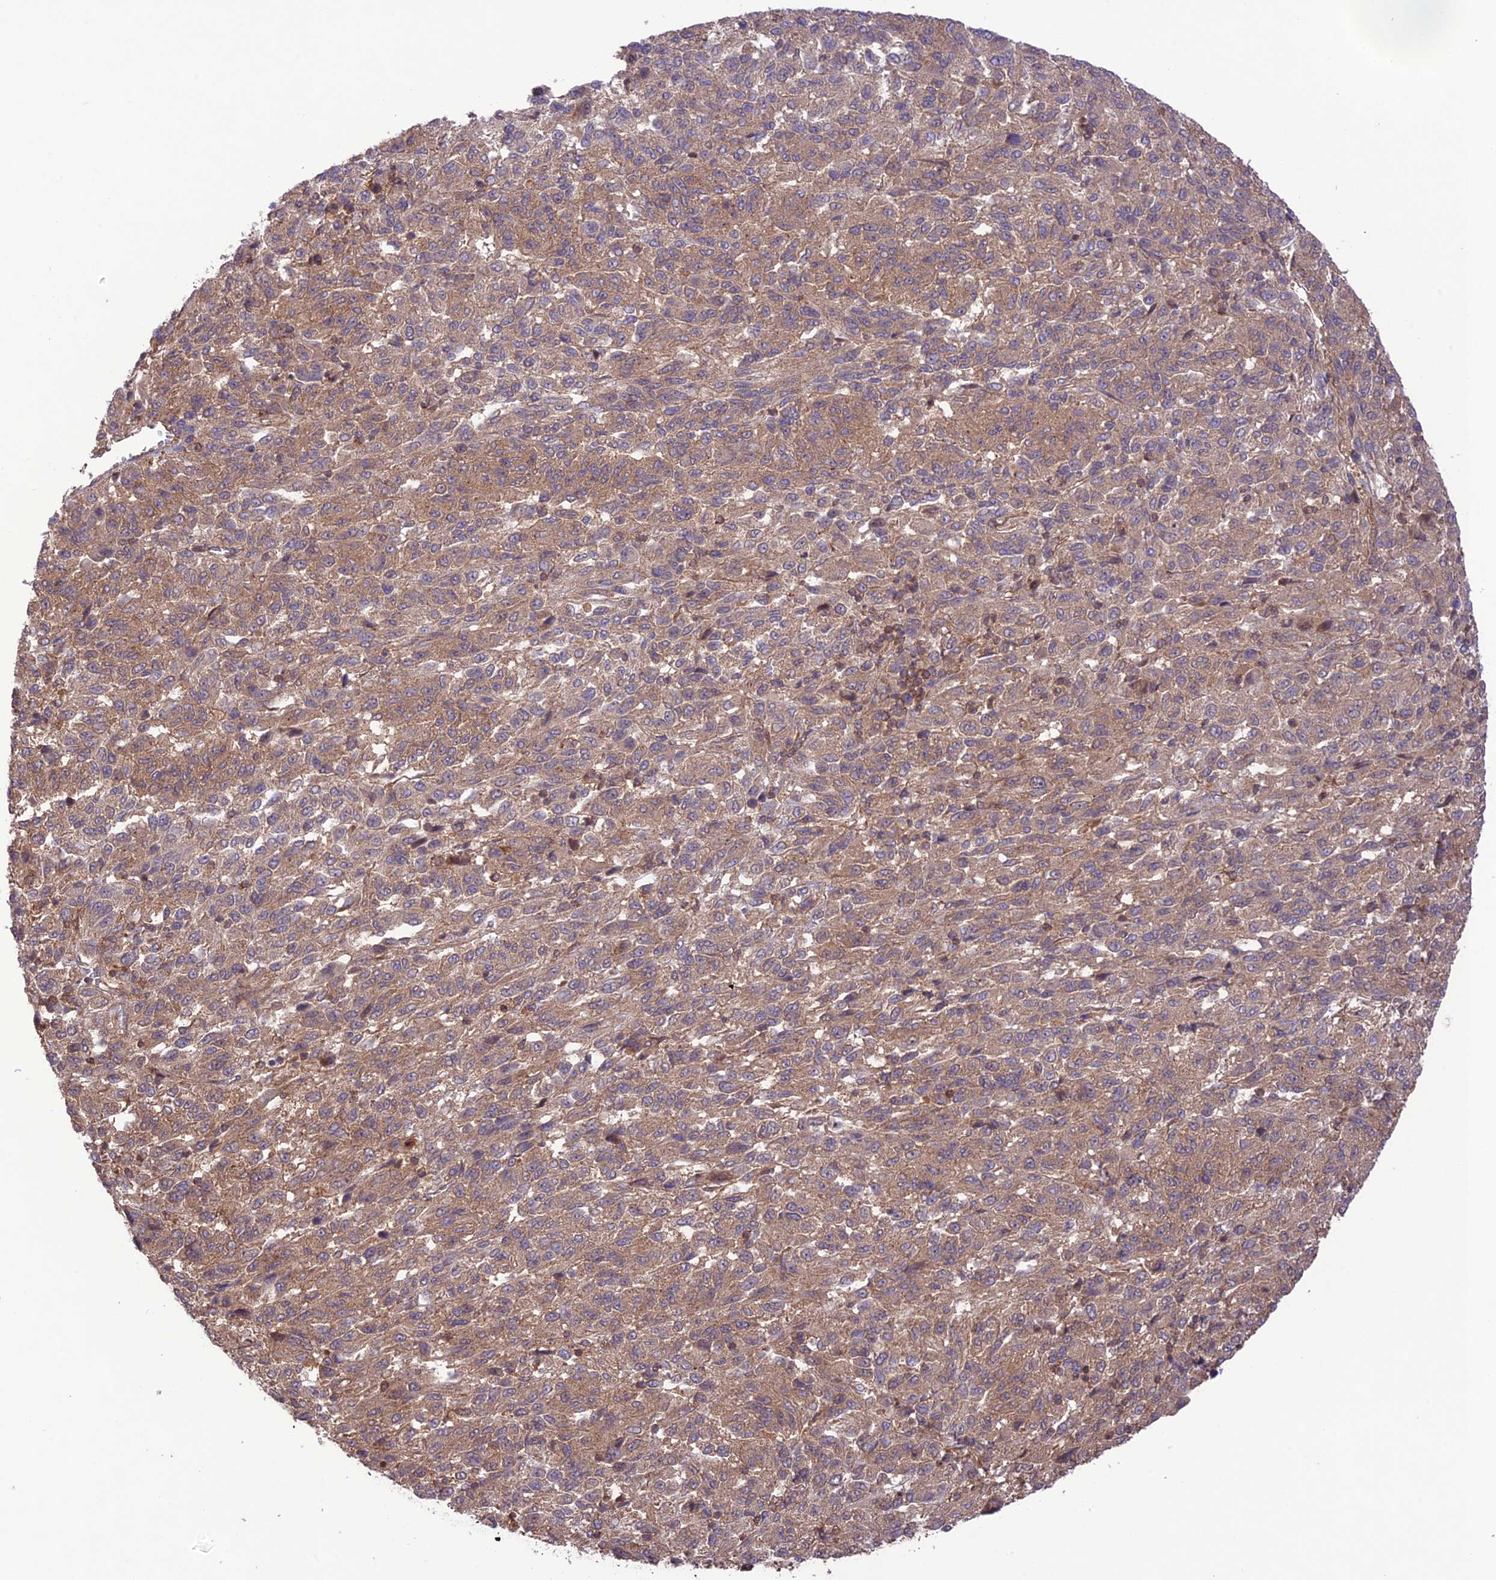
{"staining": {"intensity": "moderate", "quantity": ">75%", "location": "cytoplasmic/membranous"}, "tissue": "melanoma", "cell_type": "Tumor cells", "image_type": "cancer", "snomed": [{"axis": "morphology", "description": "Malignant melanoma, Metastatic site"}, {"axis": "topography", "description": "Lung"}], "caption": "A histopathology image of malignant melanoma (metastatic site) stained for a protein exhibits moderate cytoplasmic/membranous brown staining in tumor cells.", "gene": "FCHSD1", "patient": {"sex": "male", "age": 64}}